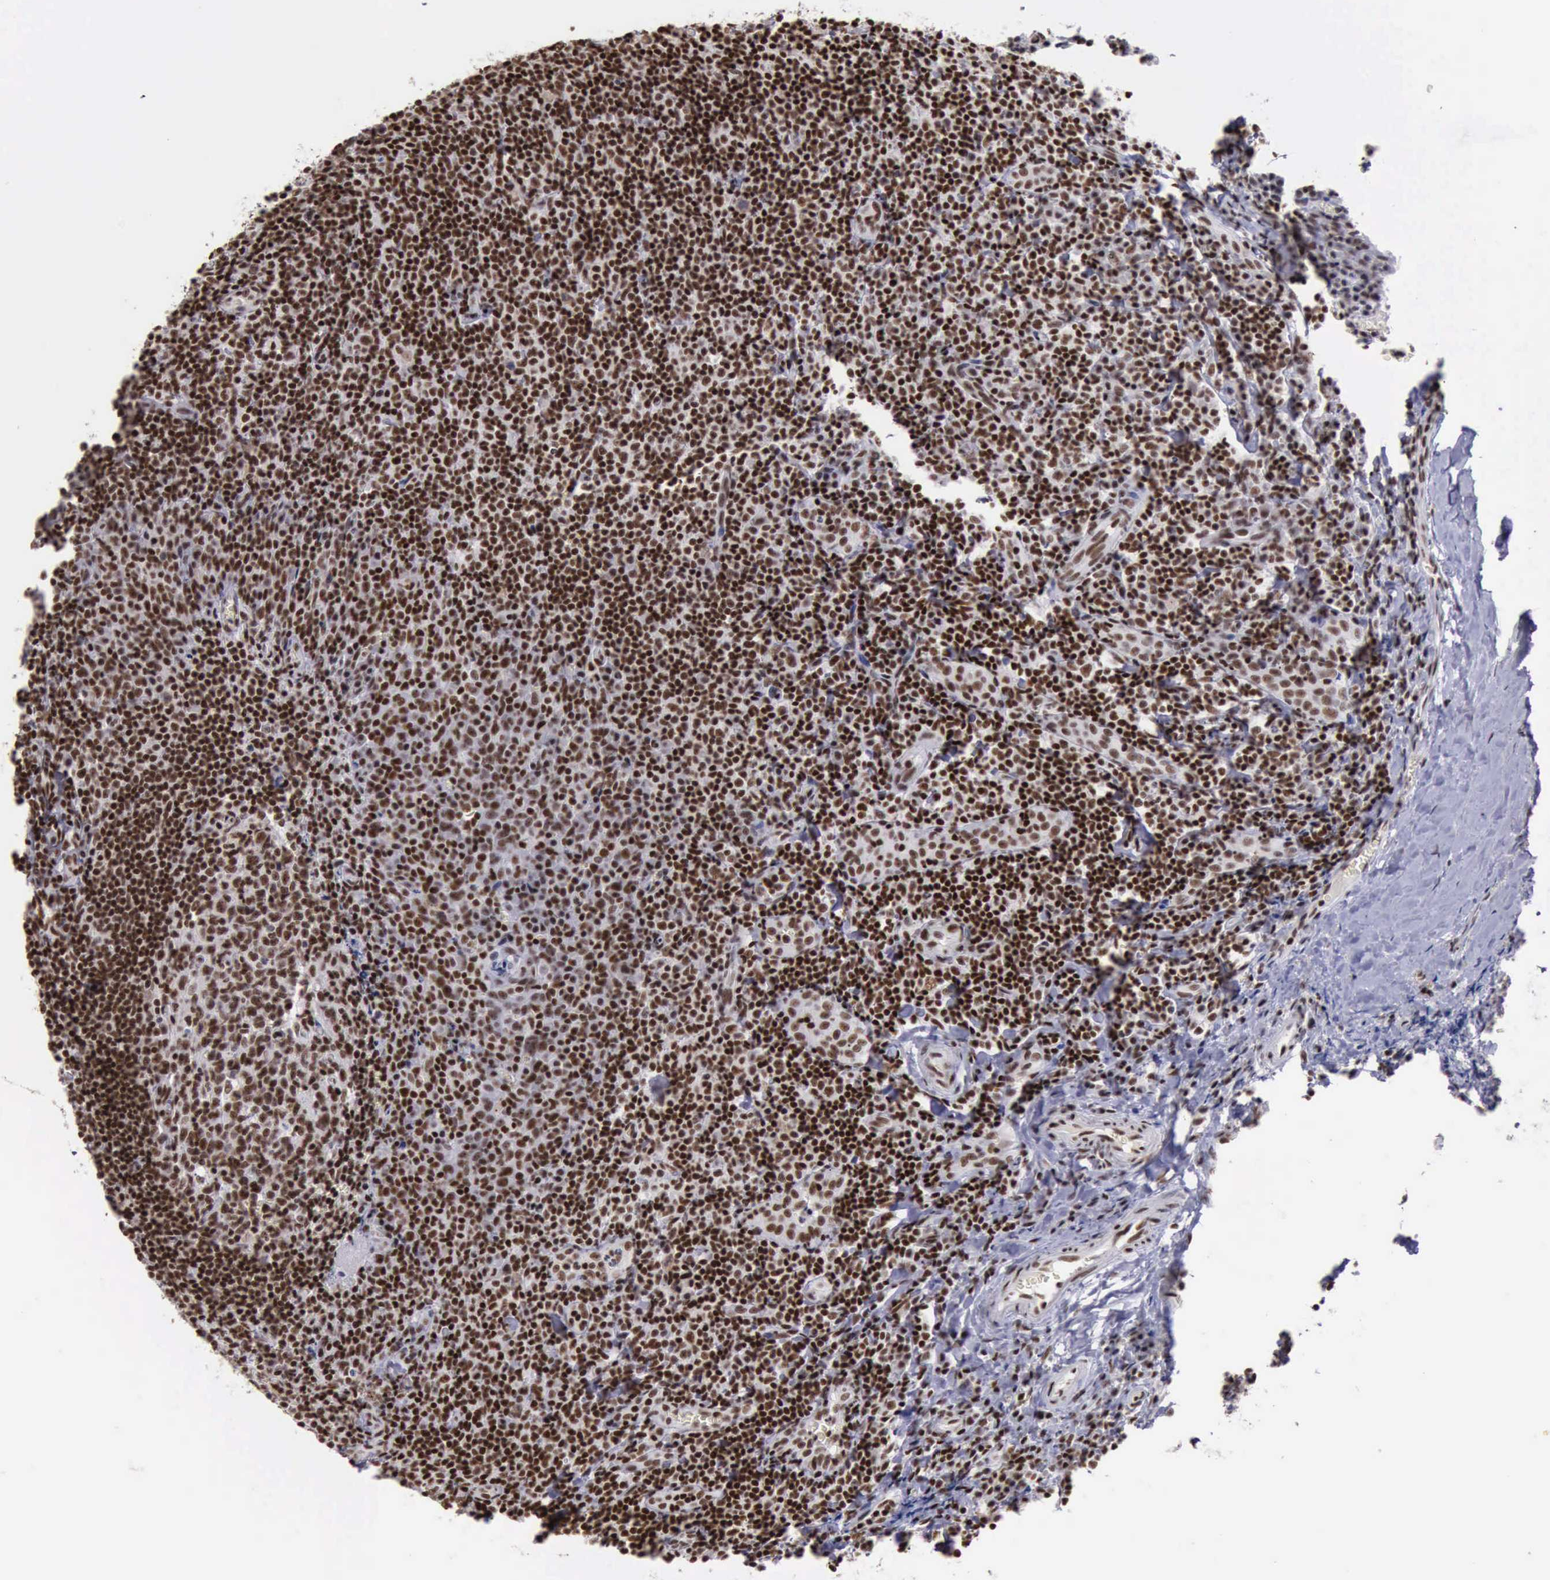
{"staining": {"intensity": "strong", "quantity": ">75%", "location": "nuclear"}, "tissue": "tonsil", "cell_type": "Germinal center cells", "image_type": "normal", "snomed": [{"axis": "morphology", "description": "Normal tissue, NOS"}, {"axis": "topography", "description": "Tonsil"}], "caption": "DAB immunohistochemical staining of normal human tonsil shows strong nuclear protein expression in about >75% of germinal center cells. (IHC, brightfield microscopy, high magnification).", "gene": "YY1", "patient": {"sex": "male", "age": 20}}